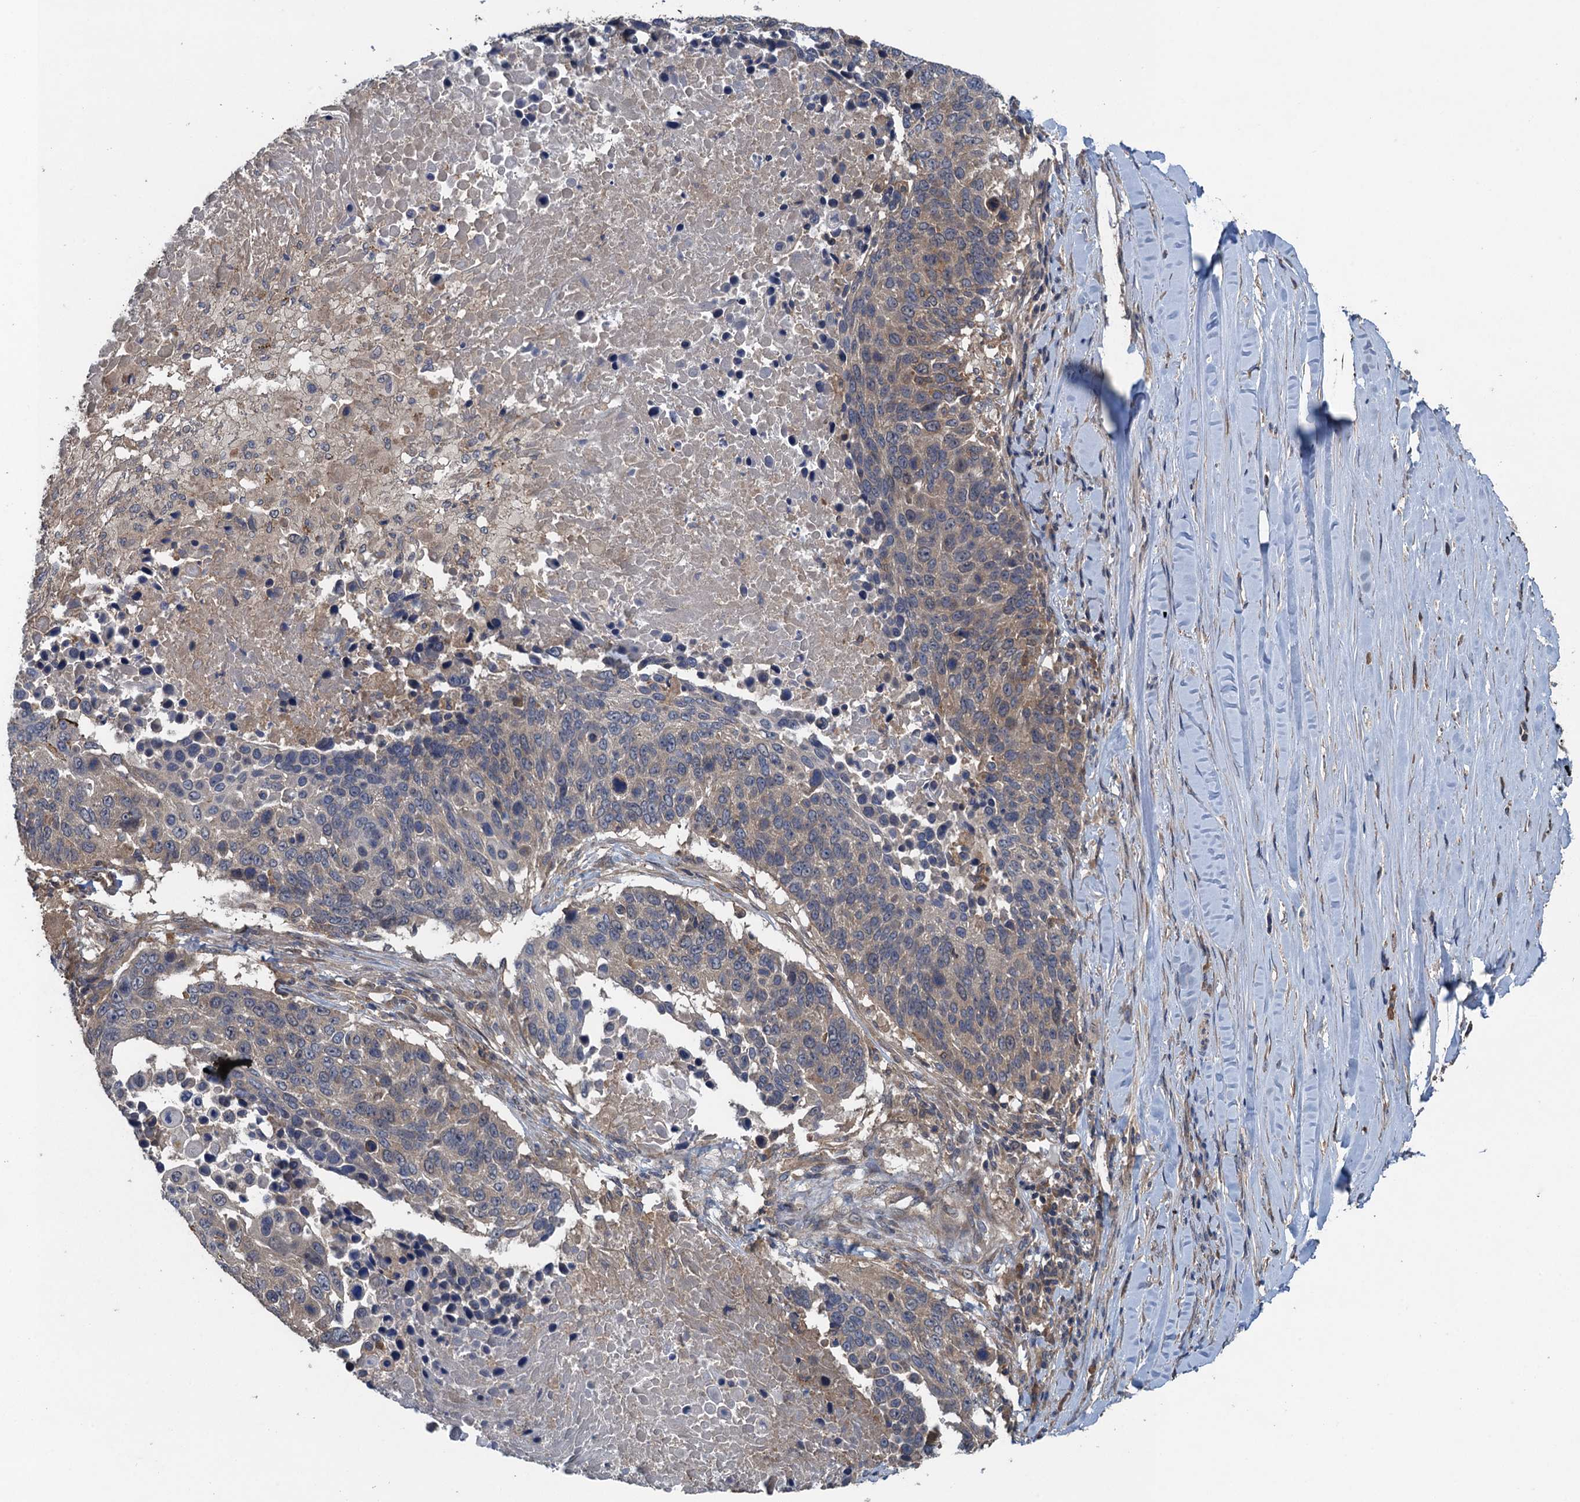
{"staining": {"intensity": "strong", "quantity": "<25%", "location": "cytoplasmic/membranous"}, "tissue": "lung cancer", "cell_type": "Tumor cells", "image_type": "cancer", "snomed": [{"axis": "morphology", "description": "Normal tissue, NOS"}, {"axis": "morphology", "description": "Squamous cell carcinoma, NOS"}, {"axis": "topography", "description": "Lymph node"}, {"axis": "topography", "description": "Lung"}], "caption": "IHC image of squamous cell carcinoma (lung) stained for a protein (brown), which displays medium levels of strong cytoplasmic/membranous positivity in approximately <25% of tumor cells.", "gene": "CNTN5", "patient": {"sex": "male", "age": 66}}